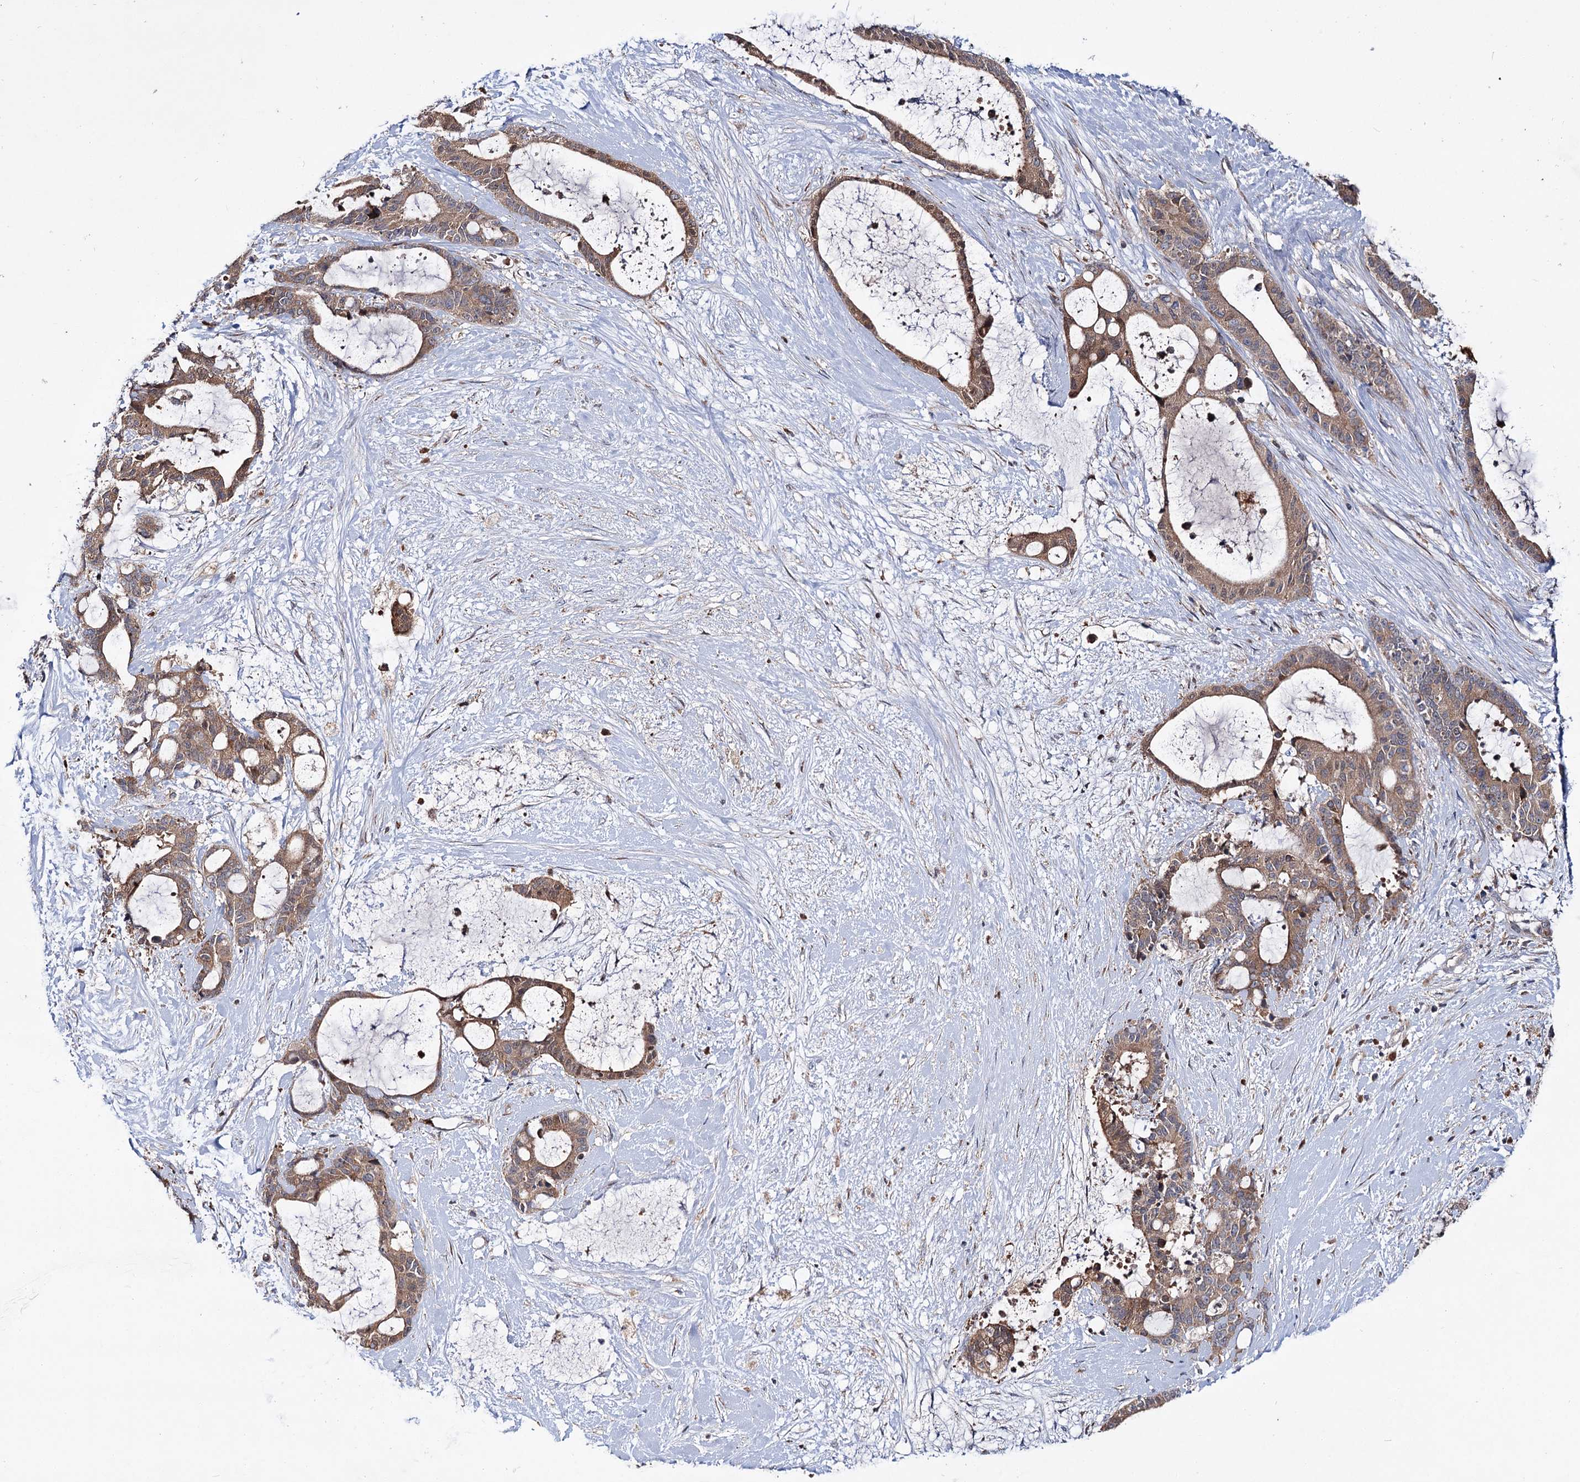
{"staining": {"intensity": "moderate", "quantity": ">75%", "location": "cytoplasmic/membranous"}, "tissue": "liver cancer", "cell_type": "Tumor cells", "image_type": "cancer", "snomed": [{"axis": "morphology", "description": "Normal tissue, NOS"}, {"axis": "morphology", "description": "Cholangiocarcinoma"}, {"axis": "topography", "description": "Liver"}, {"axis": "topography", "description": "Peripheral nerve tissue"}], "caption": "Immunohistochemistry (DAB (3,3'-diaminobenzidine)) staining of human liver cancer reveals moderate cytoplasmic/membranous protein positivity in about >75% of tumor cells. Using DAB (brown) and hematoxylin (blue) stains, captured at high magnification using brightfield microscopy.", "gene": "PTPN3", "patient": {"sex": "female", "age": 73}}